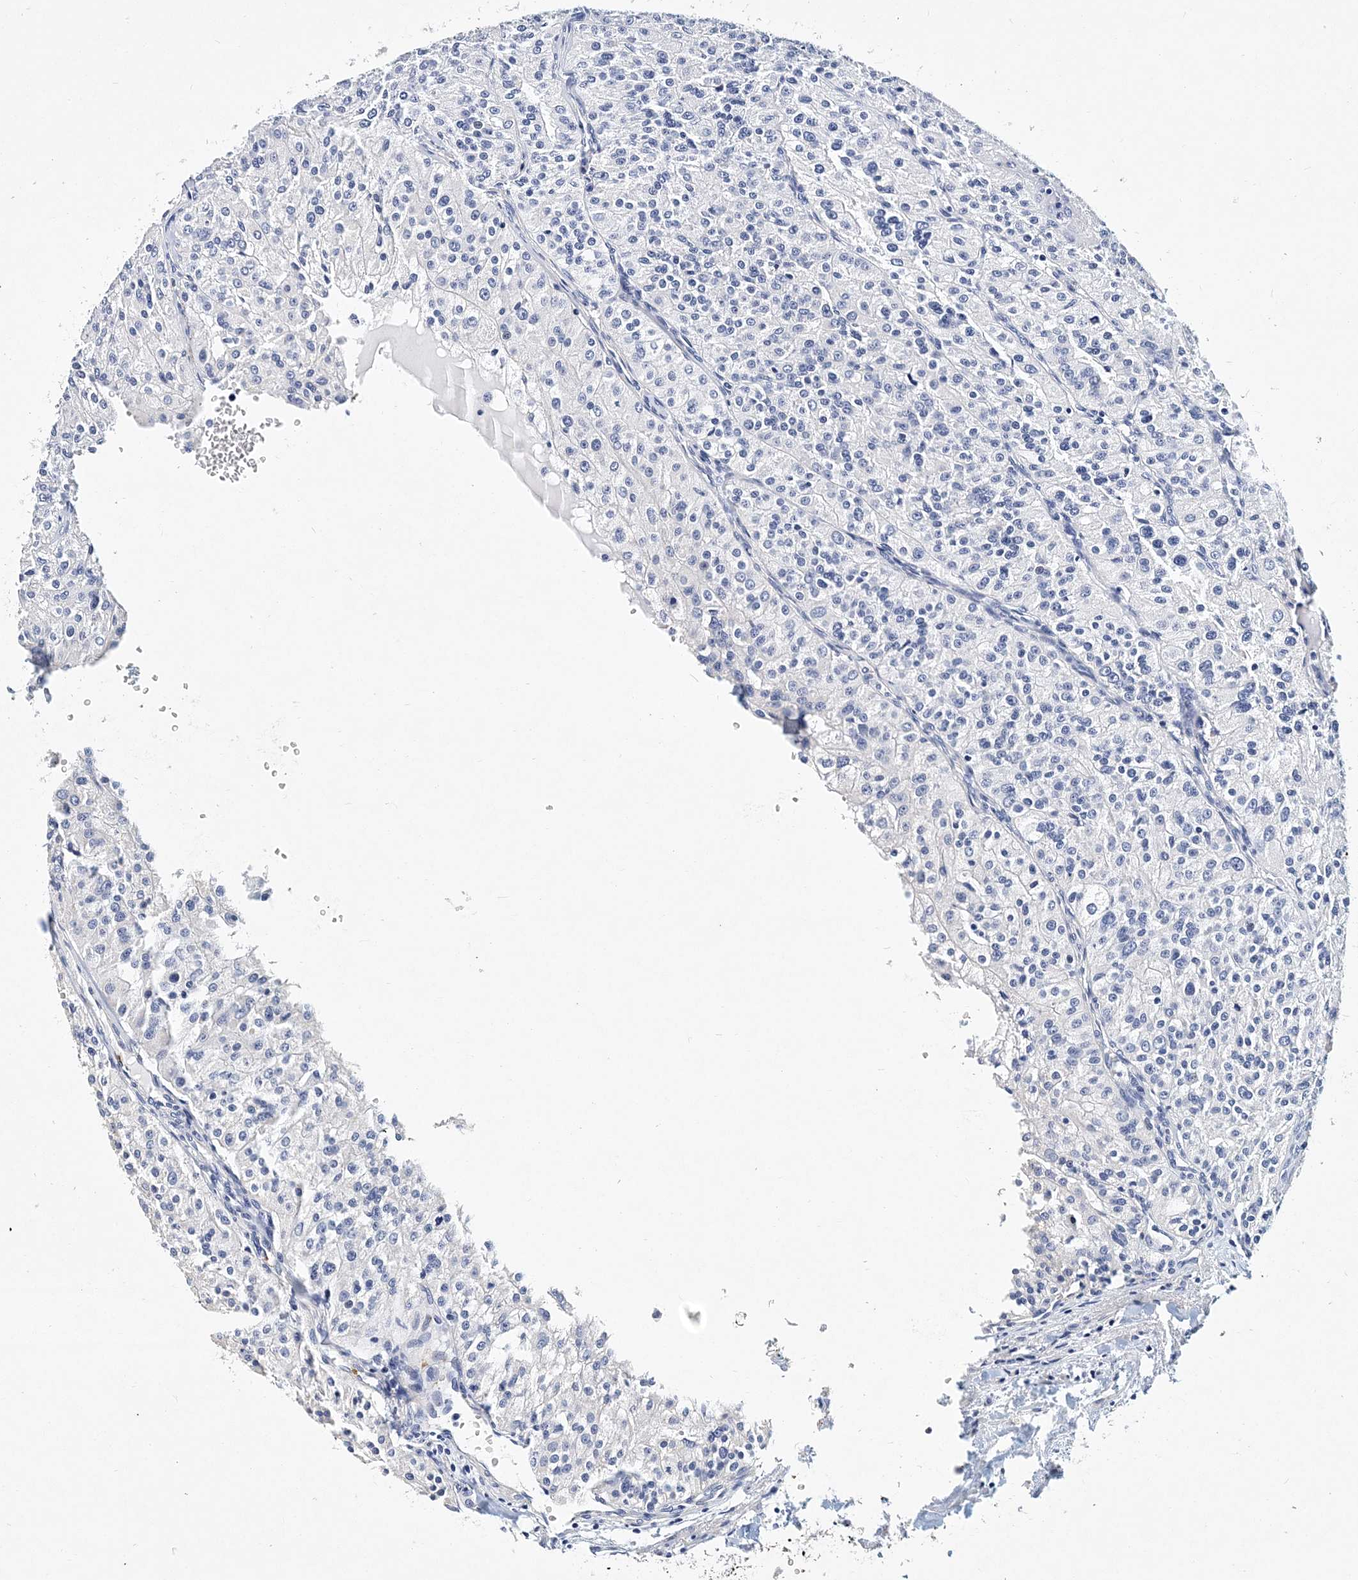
{"staining": {"intensity": "negative", "quantity": "none", "location": "none"}, "tissue": "renal cancer", "cell_type": "Tumor cells", "image_type": "cancer", "snomed": [{"axis": "morphology", "description": "Adenocarcinoma, NOS"}, {"axis": "topography", "description": "Kidney"}], "caption": "IHC micrograph of renal cancer stained for a protein (brown), which exhibits no staining in tumor cells.", "gene": "ITGA2B", "patient": {"sex": "female", "age": 63}}